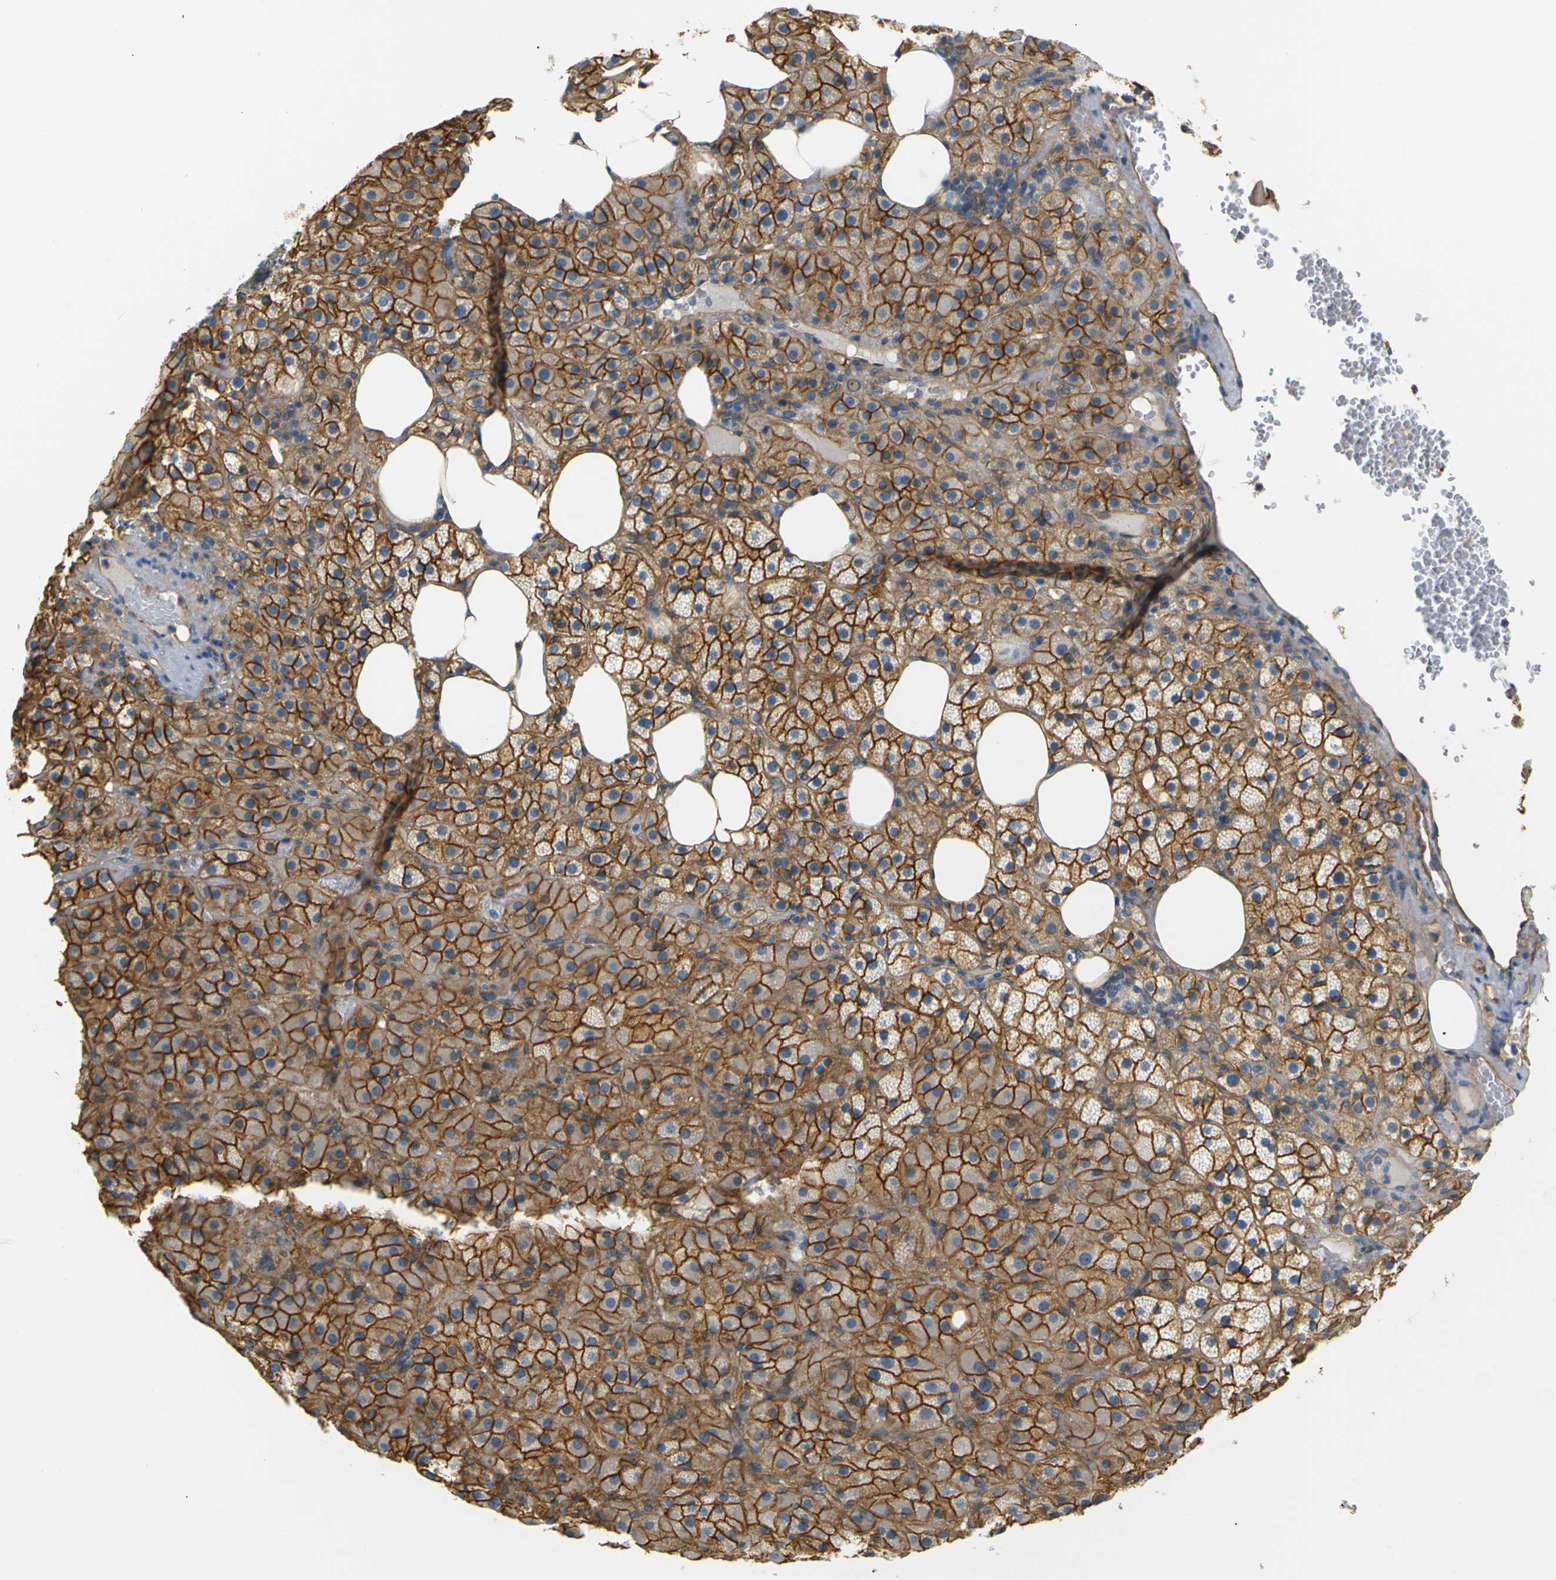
{"staining": {"intensity": "strong", "quantity": ">75%", "location": "cytoplasmic/membranous"}, "tissue": "adrenal gland", "cell_type": "Glandular cells", "image_type": "normal", "snomed": [{"axis": "morphology", "description": "Normal tissue, NOS"}, {"axis": "topography", "description": "Adrenal gland"}], "caption": "Adrenal gland stained for a protein (brown) displays strong cytoplasmic/membranous positive staining in approximately >75% of glandular cells.", "gene": "SPTBN1", "patient": {"sex": "female", "age": 59}}